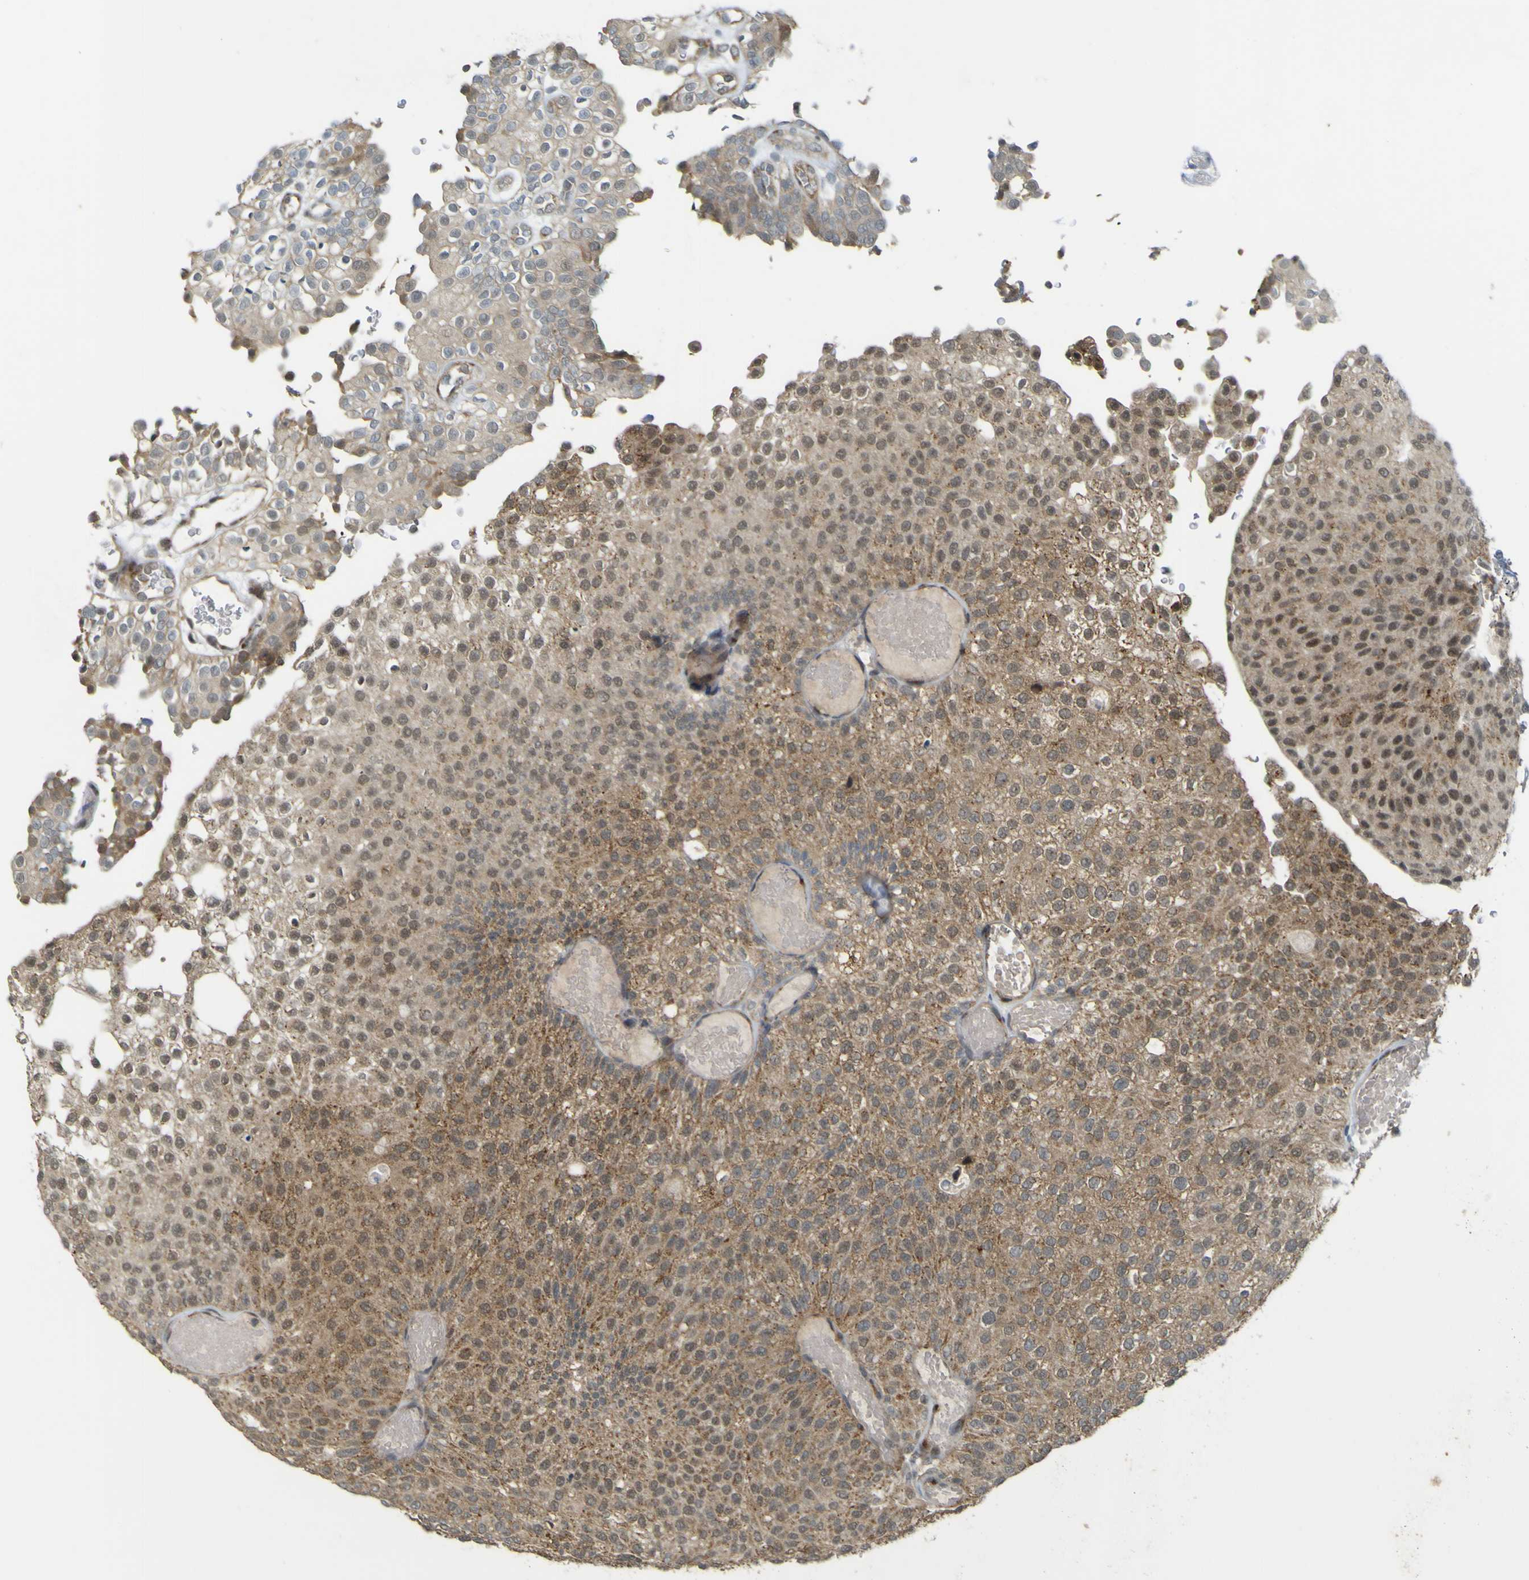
{"staining": {"intensity": "moderate", "quantity": "25%-75%", "location": "cytoplasmic/membranous,nuclear"}, "tissue": "urothelial cancer", "cell_type": "Tumor cells", "image_type": "cancer", "snomed": [{"axis": "morphology", "description": "Urothelial carcinoma, Low grade"}, {"axis": "topography", "description": "Urinary bladder"}], "caption": "Immunohistochemistry (IHC) image of urothelial cancer stained for a protein (brown), which demonstrates medium levels of moderate cytoplasmic/membranous and nuclear expression in approximately 25%-75% of tumor cells.", "gene": "IGF2R", "patient": {"sex": "male", "age": 78}}